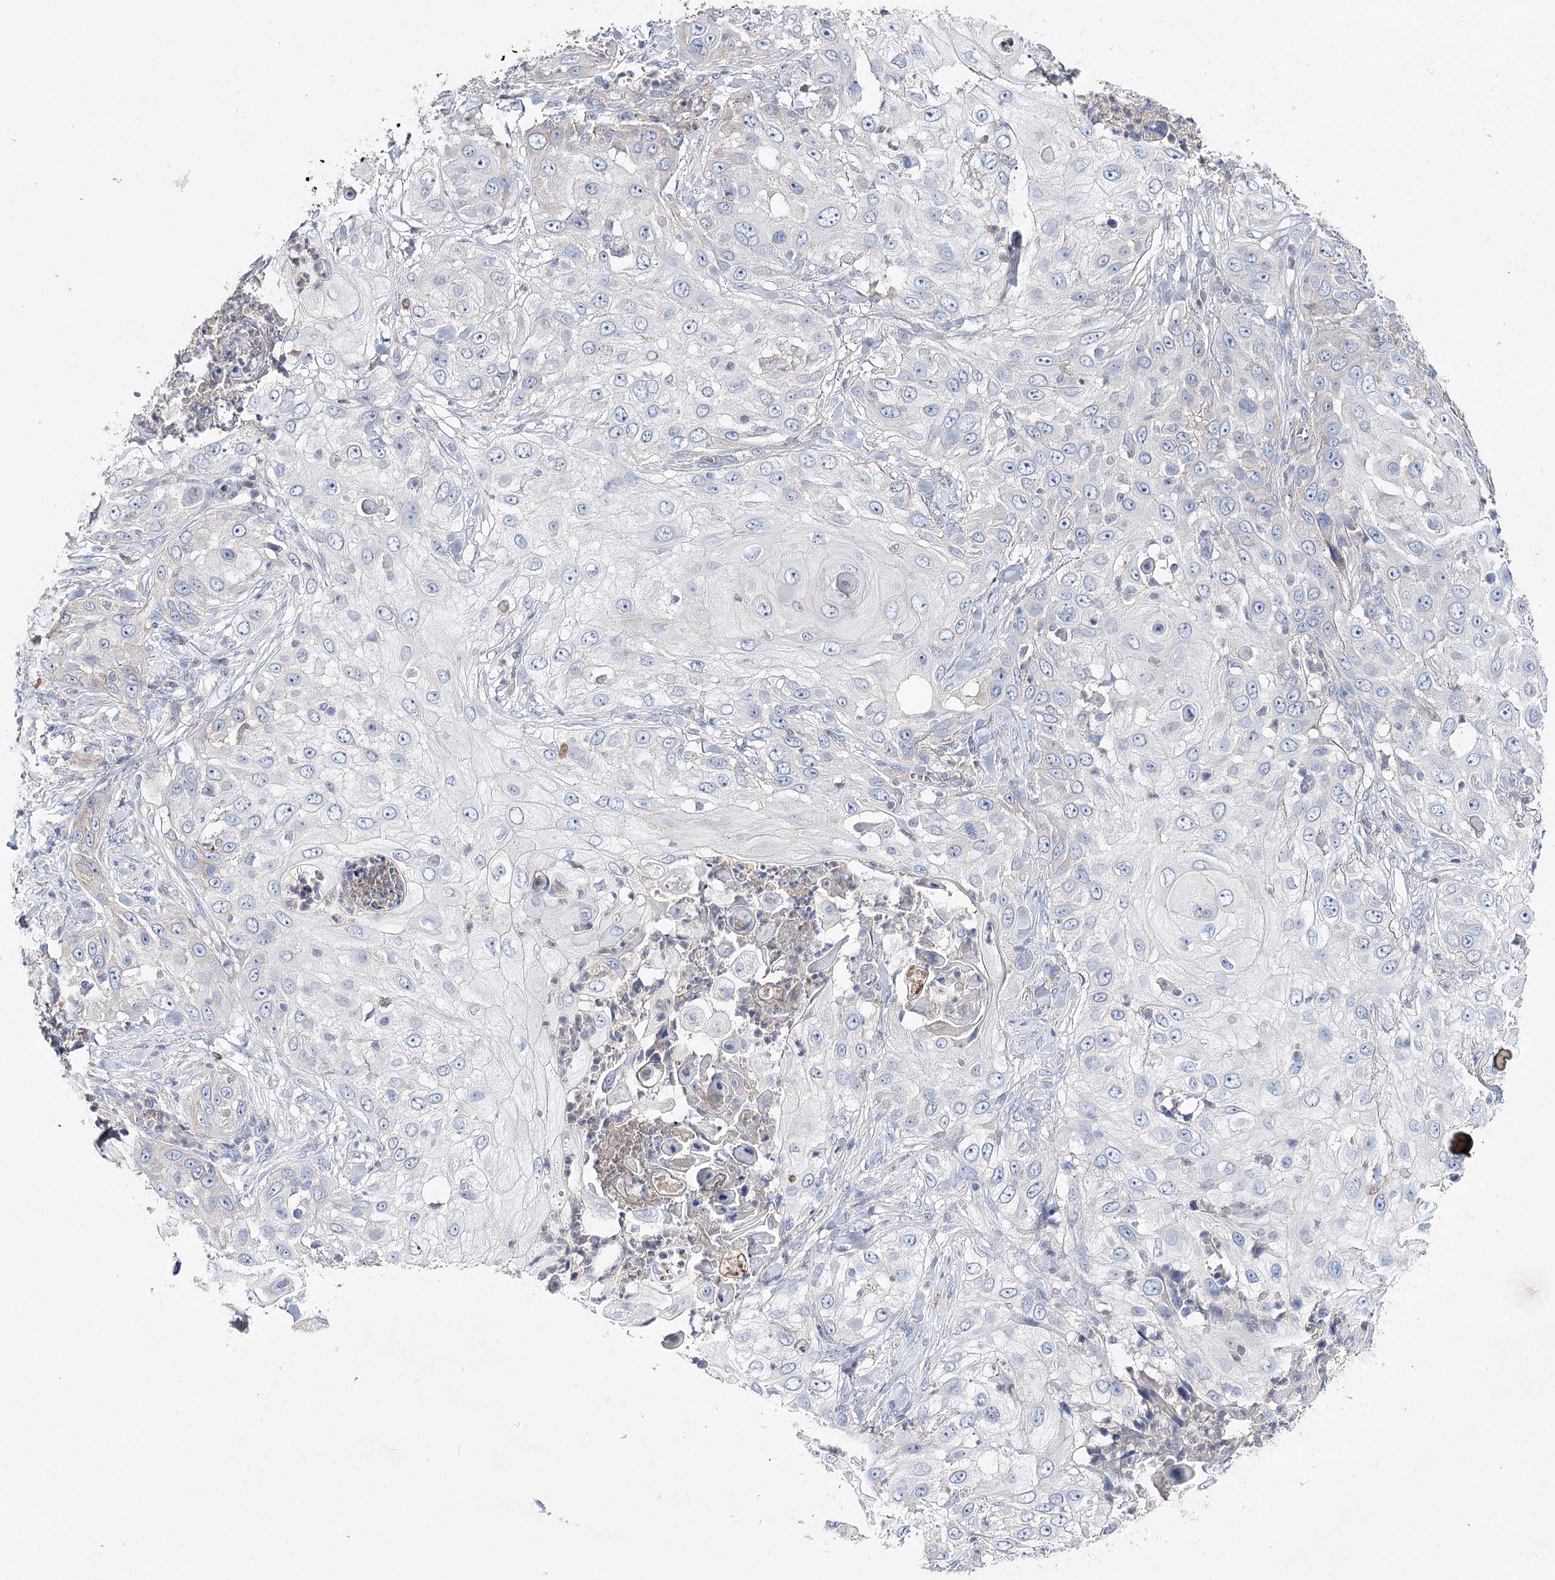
{"staining": {"intensity": "negative", "quantity": "none", "location": "none"}, "tissue": "skin cancer", "cell_type": "Tumor cells", "image_type": "cancer", "snomed": [{"axis": "morphology", "description": "Squamous cell carcinoma, NOS"}, {"axis": "topography", "description": "Skin"}], "caption": "Protein analysis of skin squamous cell carcinoma exhibits no significant staining in tumor cells.", "gene": "AURKC", "patient": {"sex": "female", "age": 44}}